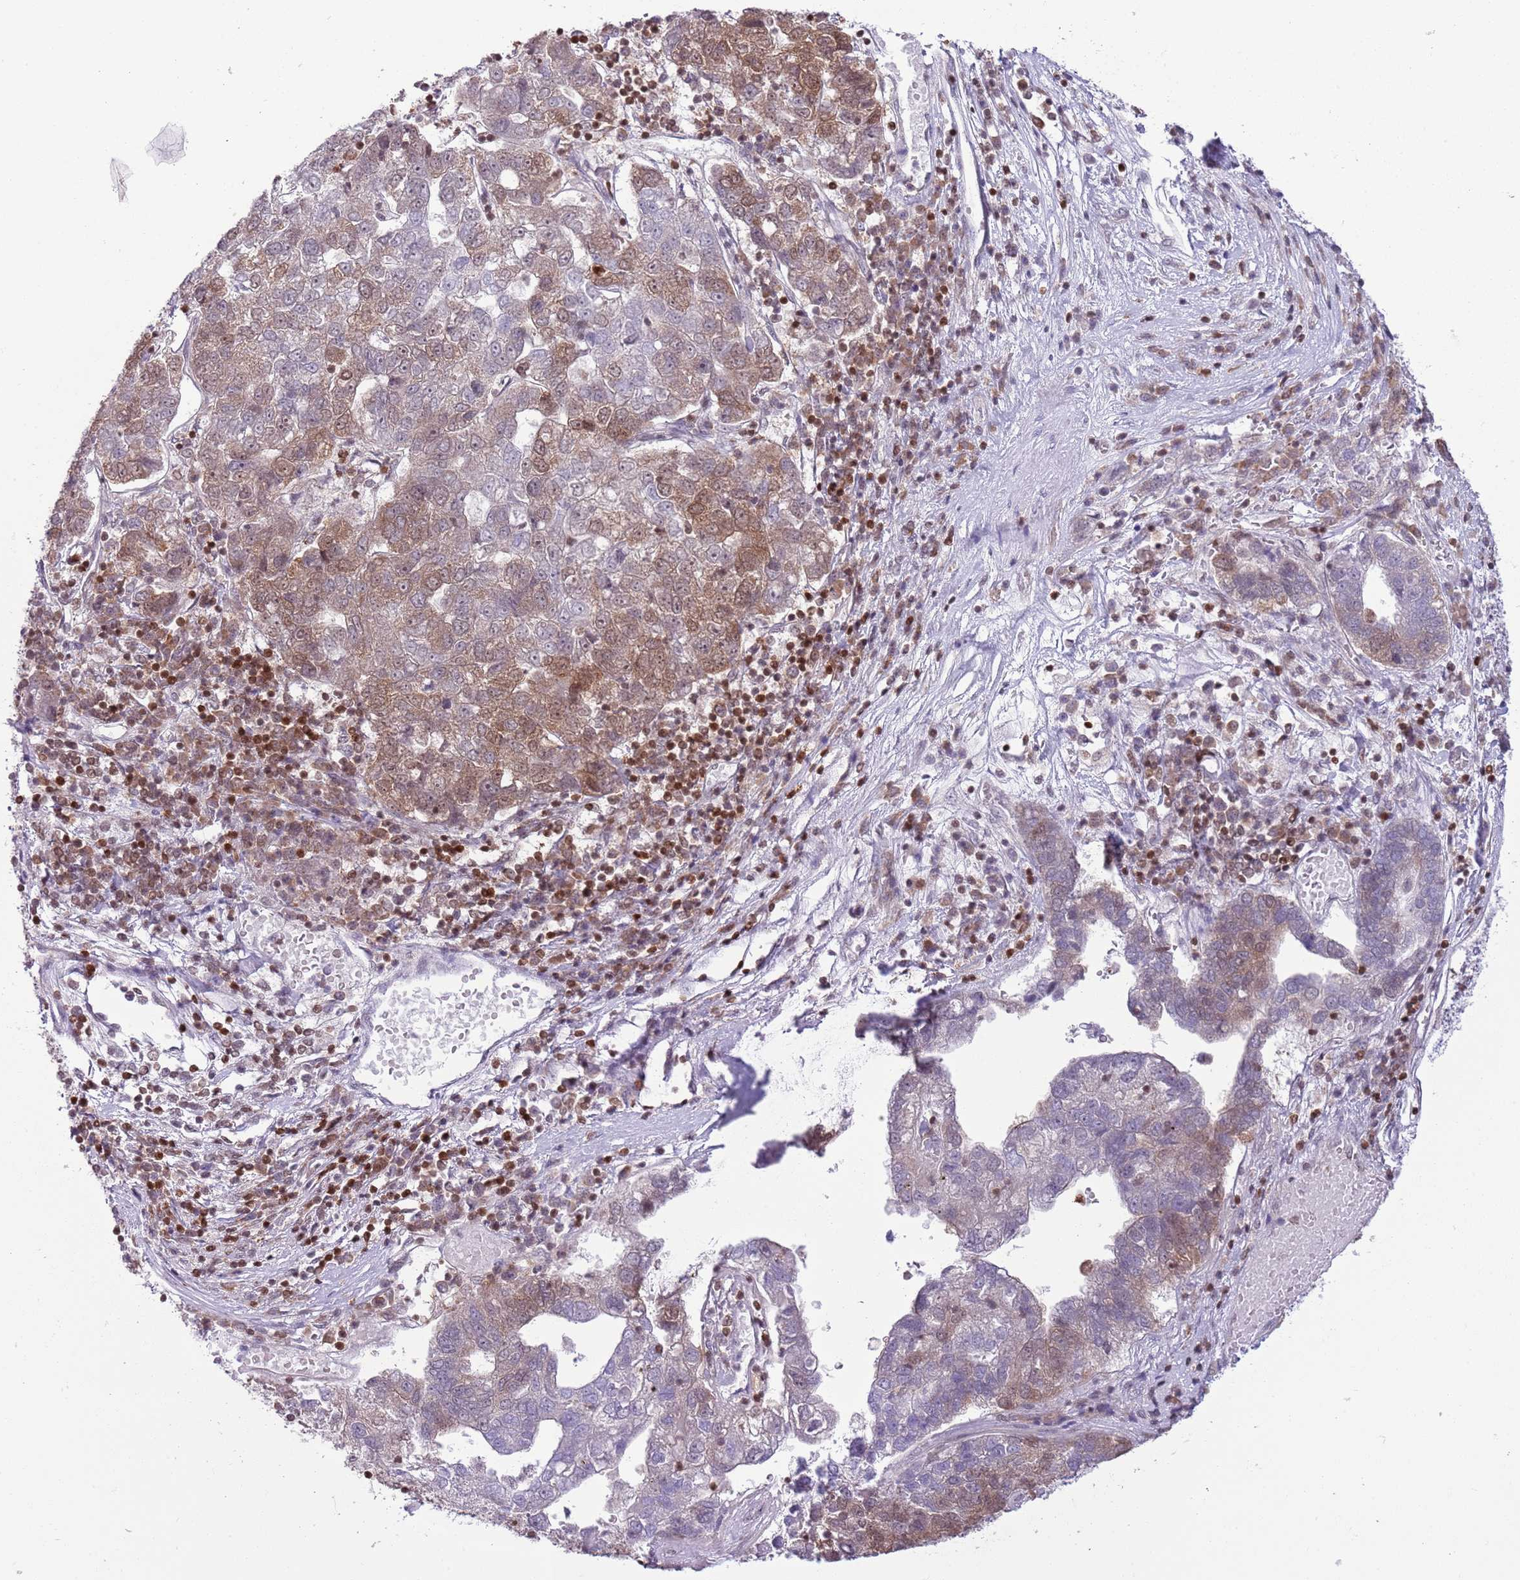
{"staining": {"intensity": "moderate", "quantity": "25%-75%", "location": "nuclear"}, "tissue": "pancreatic cancer", "cell_type": "Tumor cells", "image_type": "cancer", "snomed": [{"axis": "morphology", "description": "Adenocarcinoma, NOS"}, {"axis": "topography", "description": "Pancreas"}], "caption": "A brown stain shows moderate nuclear expression of a protein in pancreatic cancer (adenocarcinoma) tumor cells.", "gene": "SELENOH", "patient": {"sex": "female", "age": 61}}